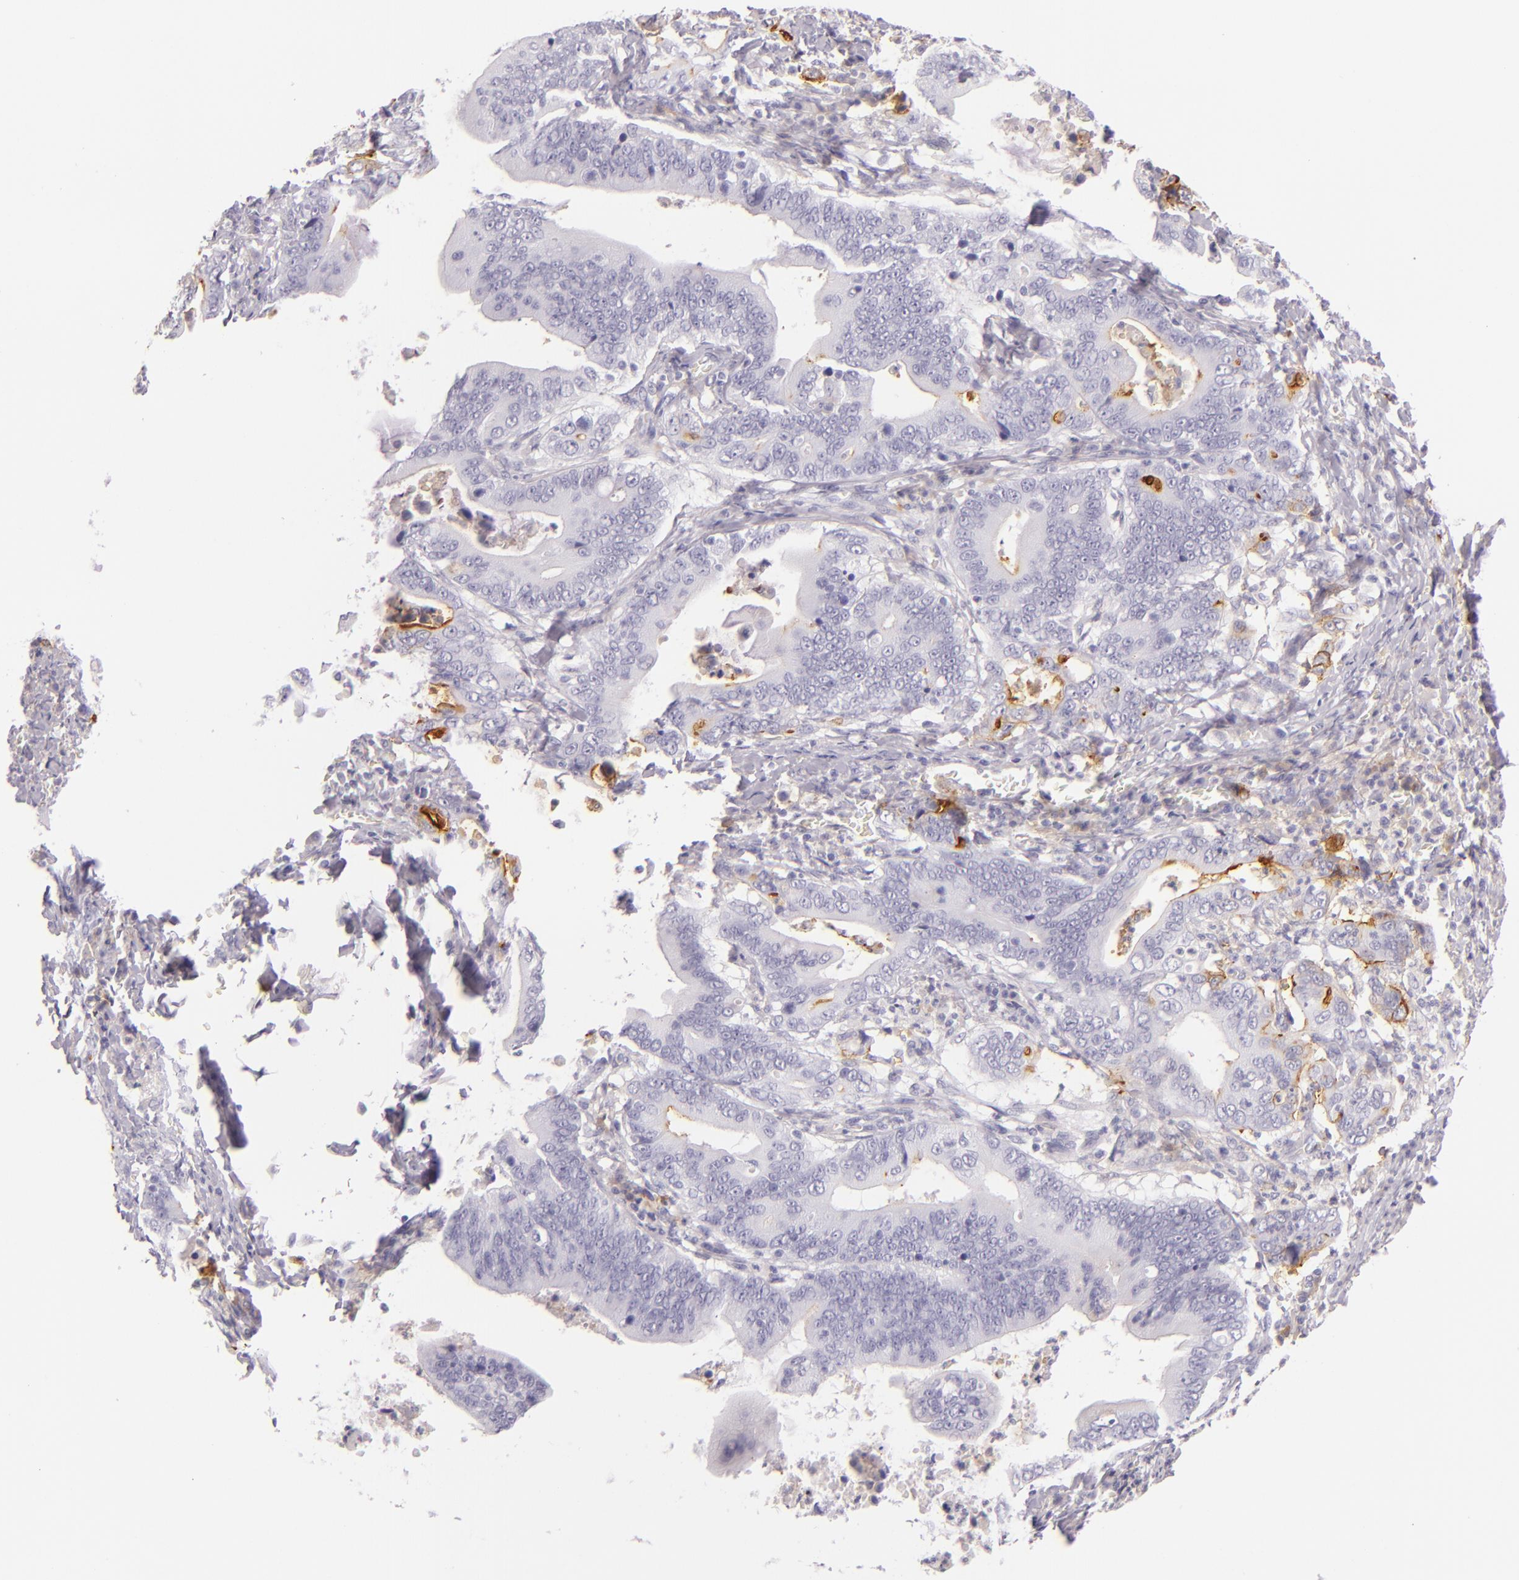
{"staining": {"intensity": "negative", "quantity": "none", "location": "none"}, "tissue": "stomach cancer", "cell_type": "Tumor cells", "image_type": "cancer", "snomed": [{"axis": "morphology", "description": "Adenocarcinoma, NOS"}, {"axis": "topography", "description": "Stomach, upper"}], "caption": "Stomach cancer stained for a protein using IHC shows no expression tumor cells.", "gene": "ICAM1", "patient": {"sex": "male", "age": 63}}